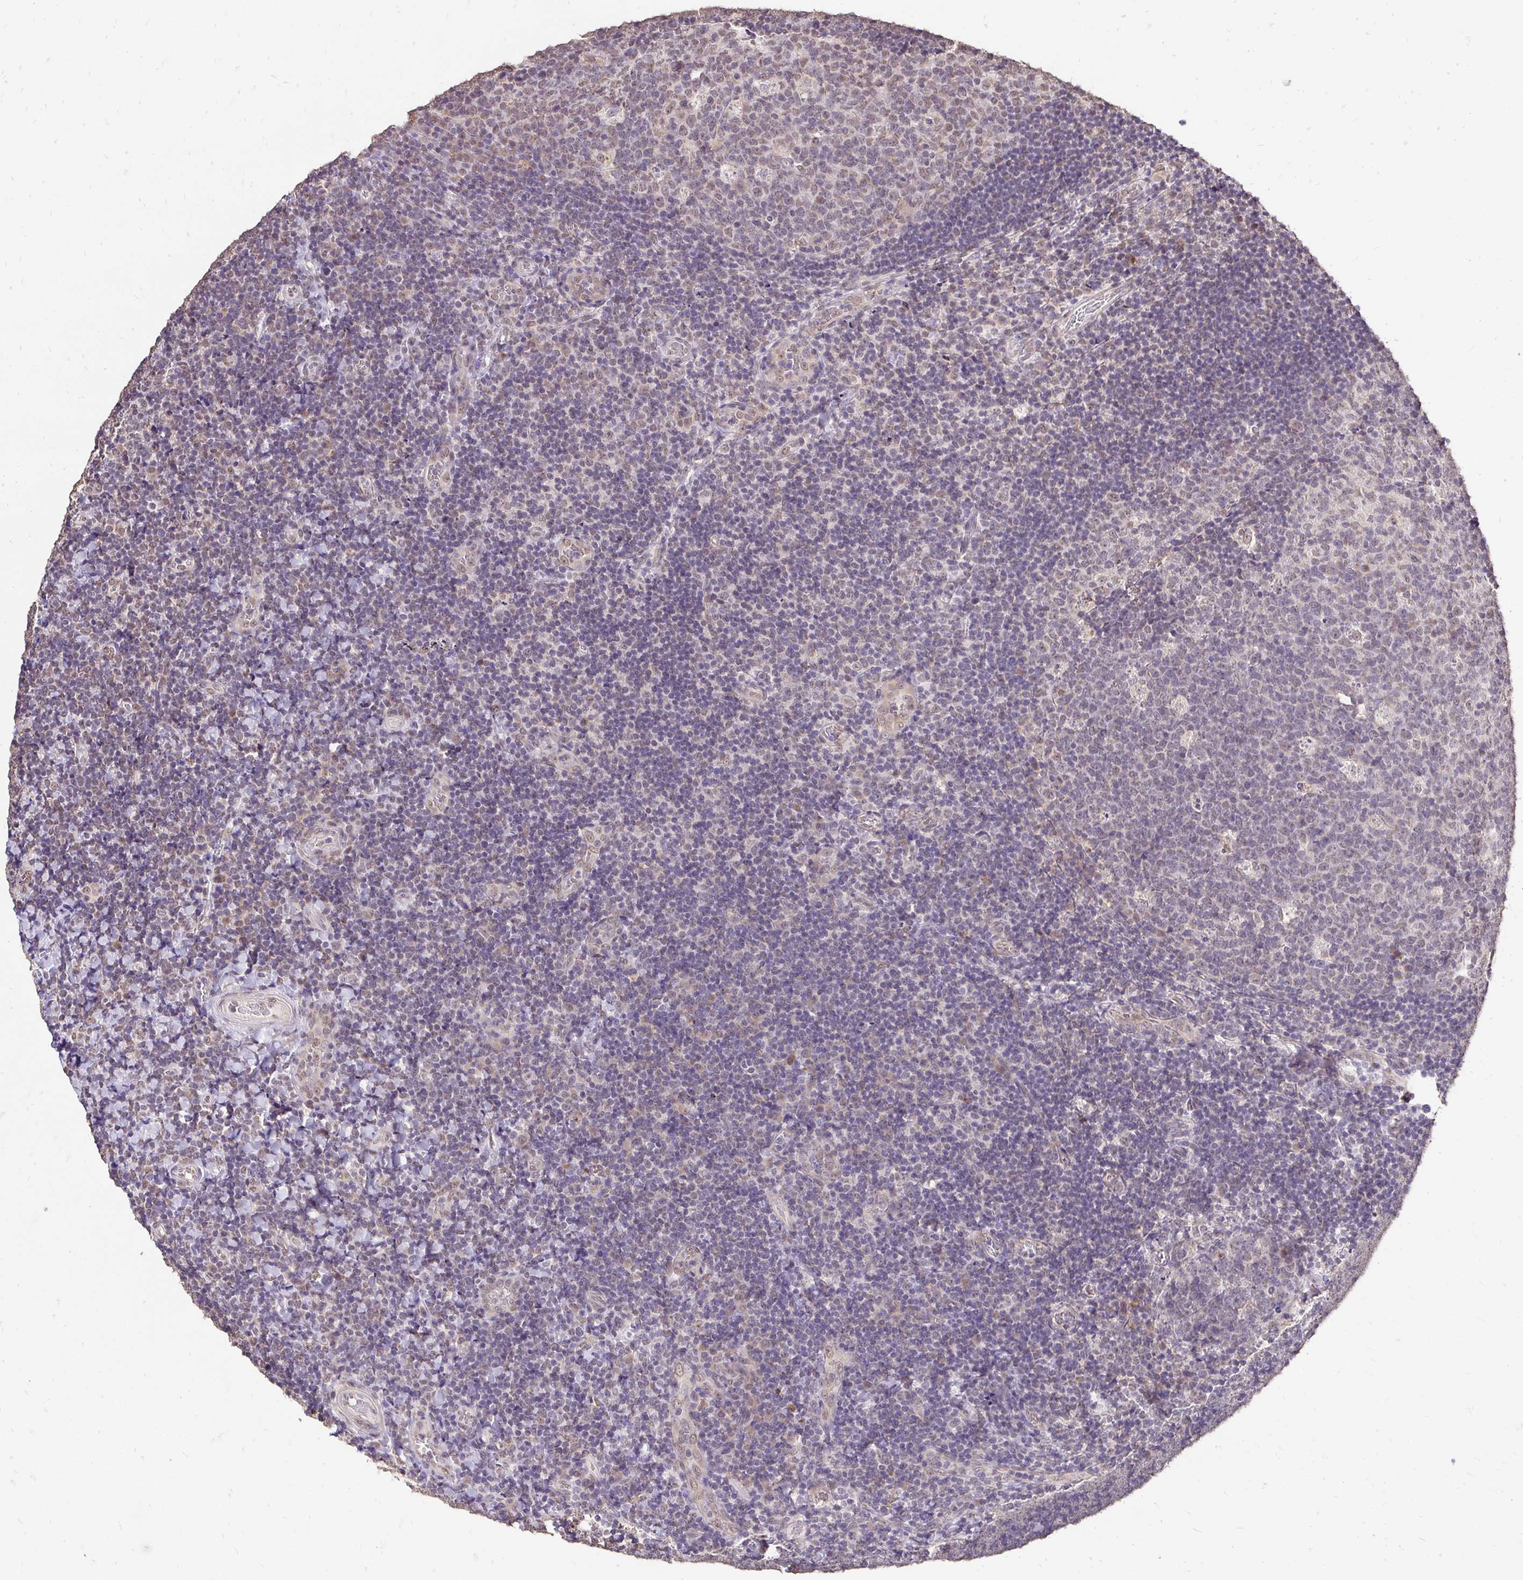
{"staining": {"intensity": "weak", "quantity": "<25%", "location": "nuclear"}, "tissue": "tonsil", "cell_type": "Germinal center cells", "image_type": "normal", "snomed": [{"axis": "morphology", "description": "Normal tissue, NOS"}, {"axis": "topography", "description": "Tonsil"}], "caption": "IHC of normal tonsil demonstrates no positivity in germinal center cells.", "gene": "RHEBL1", "patient": {"sex": "male", "age": 17}}